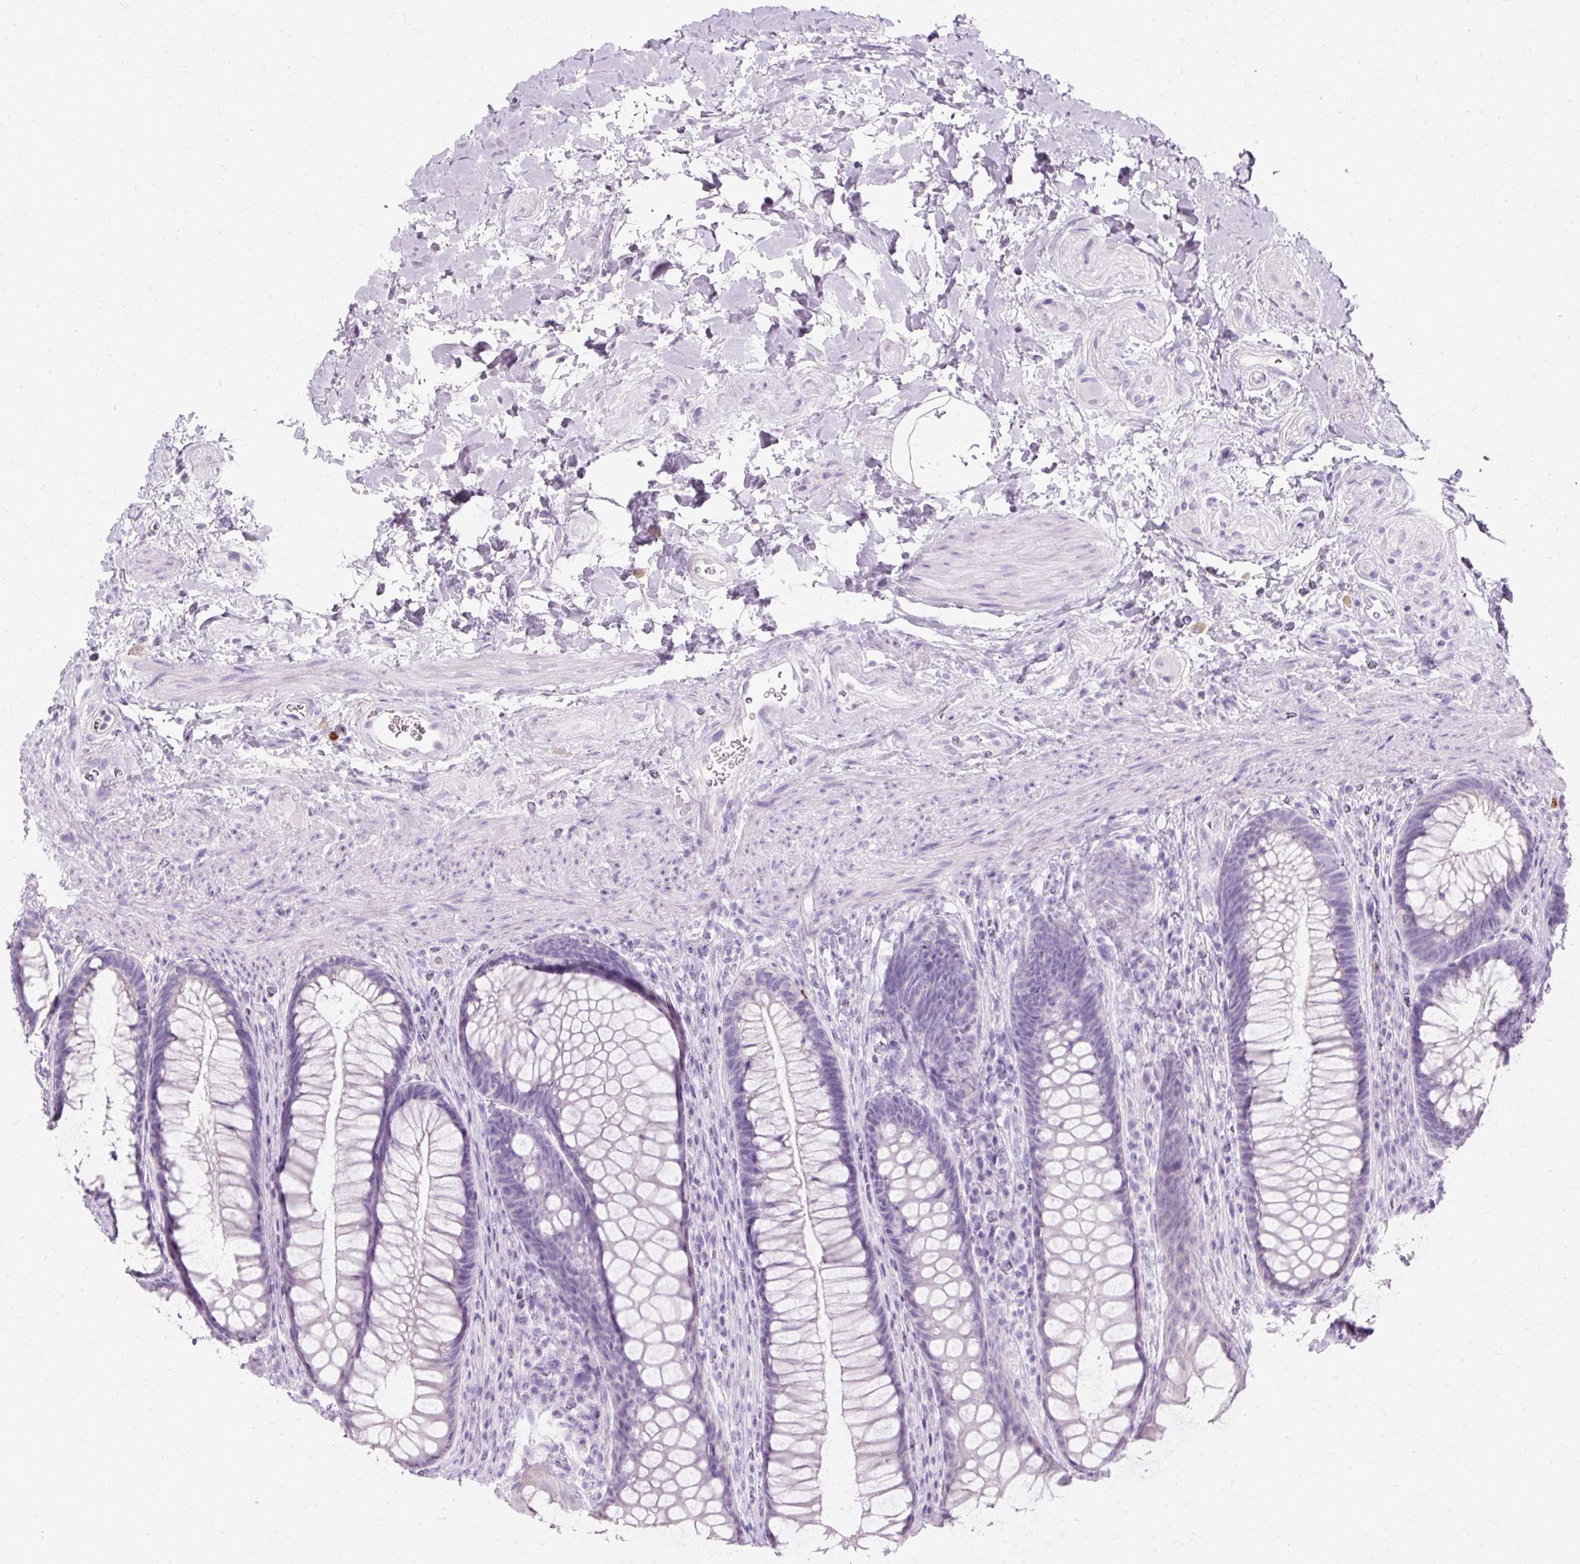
{"staining": {"intensity": "negative", "quantity": "none", "location": "none"}, "tissue": "rectum", "cell_type": "Glandular cells", "image_type": "normal", "snomed": [{"axis": "morphology", "description": "Normal tissue, NOS"}, {"axis": "topography", "description": "Rectum"}], "caption": "High power microscopy histopathology image of an IHC micrograph of benign rectum, revealing no significant staining in glandular cells. The staining was performed using DAB (3,3'-diaminobenzidine) to visualize the protein expression in brown, while the nuclei were stained in blue with hematoxylin (Magnification: 20x).", "gene": "DEFA1B", "patient": {"sex": "male", "age": 53}}